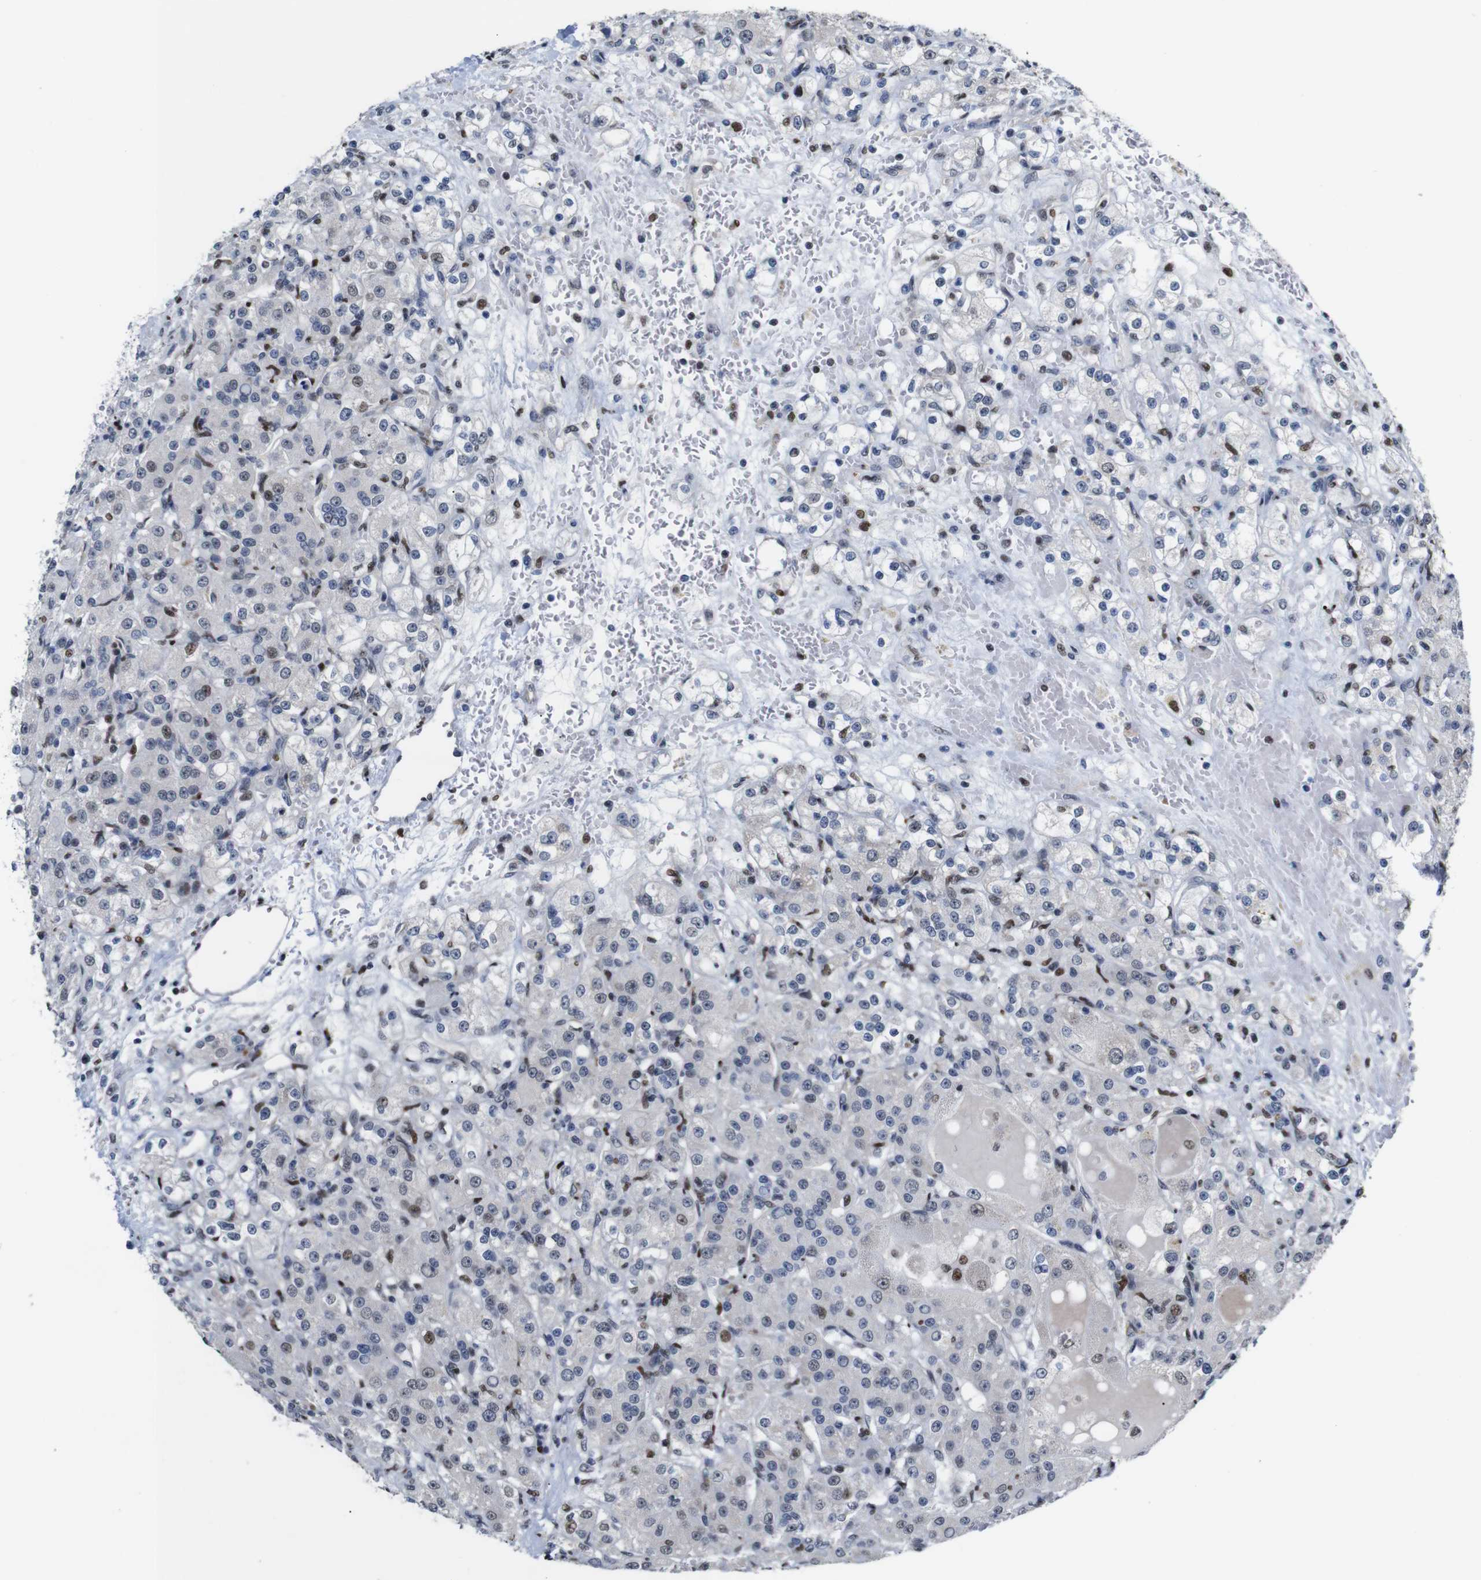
{"staining": {"intensity": "negative", "quantity": "none", "location": "none"}, "tissue": "renal cancer", "cell_type": "Tumor cells", "image_type": "cancer", "snomed": [{"axis": "morphology", "description": "Normal tissue, NOS"}, {"axis": "morphology", "description": "Adenocarcinoma, NOS"}, {"axis": "topography", "description": "Kidney"}], "caption": "There is no significant positivity in tumor cells of renal cancer (adenocarcinoma).", "gene": "GATA6", "patient": {"sex": "male", "age": 61}}